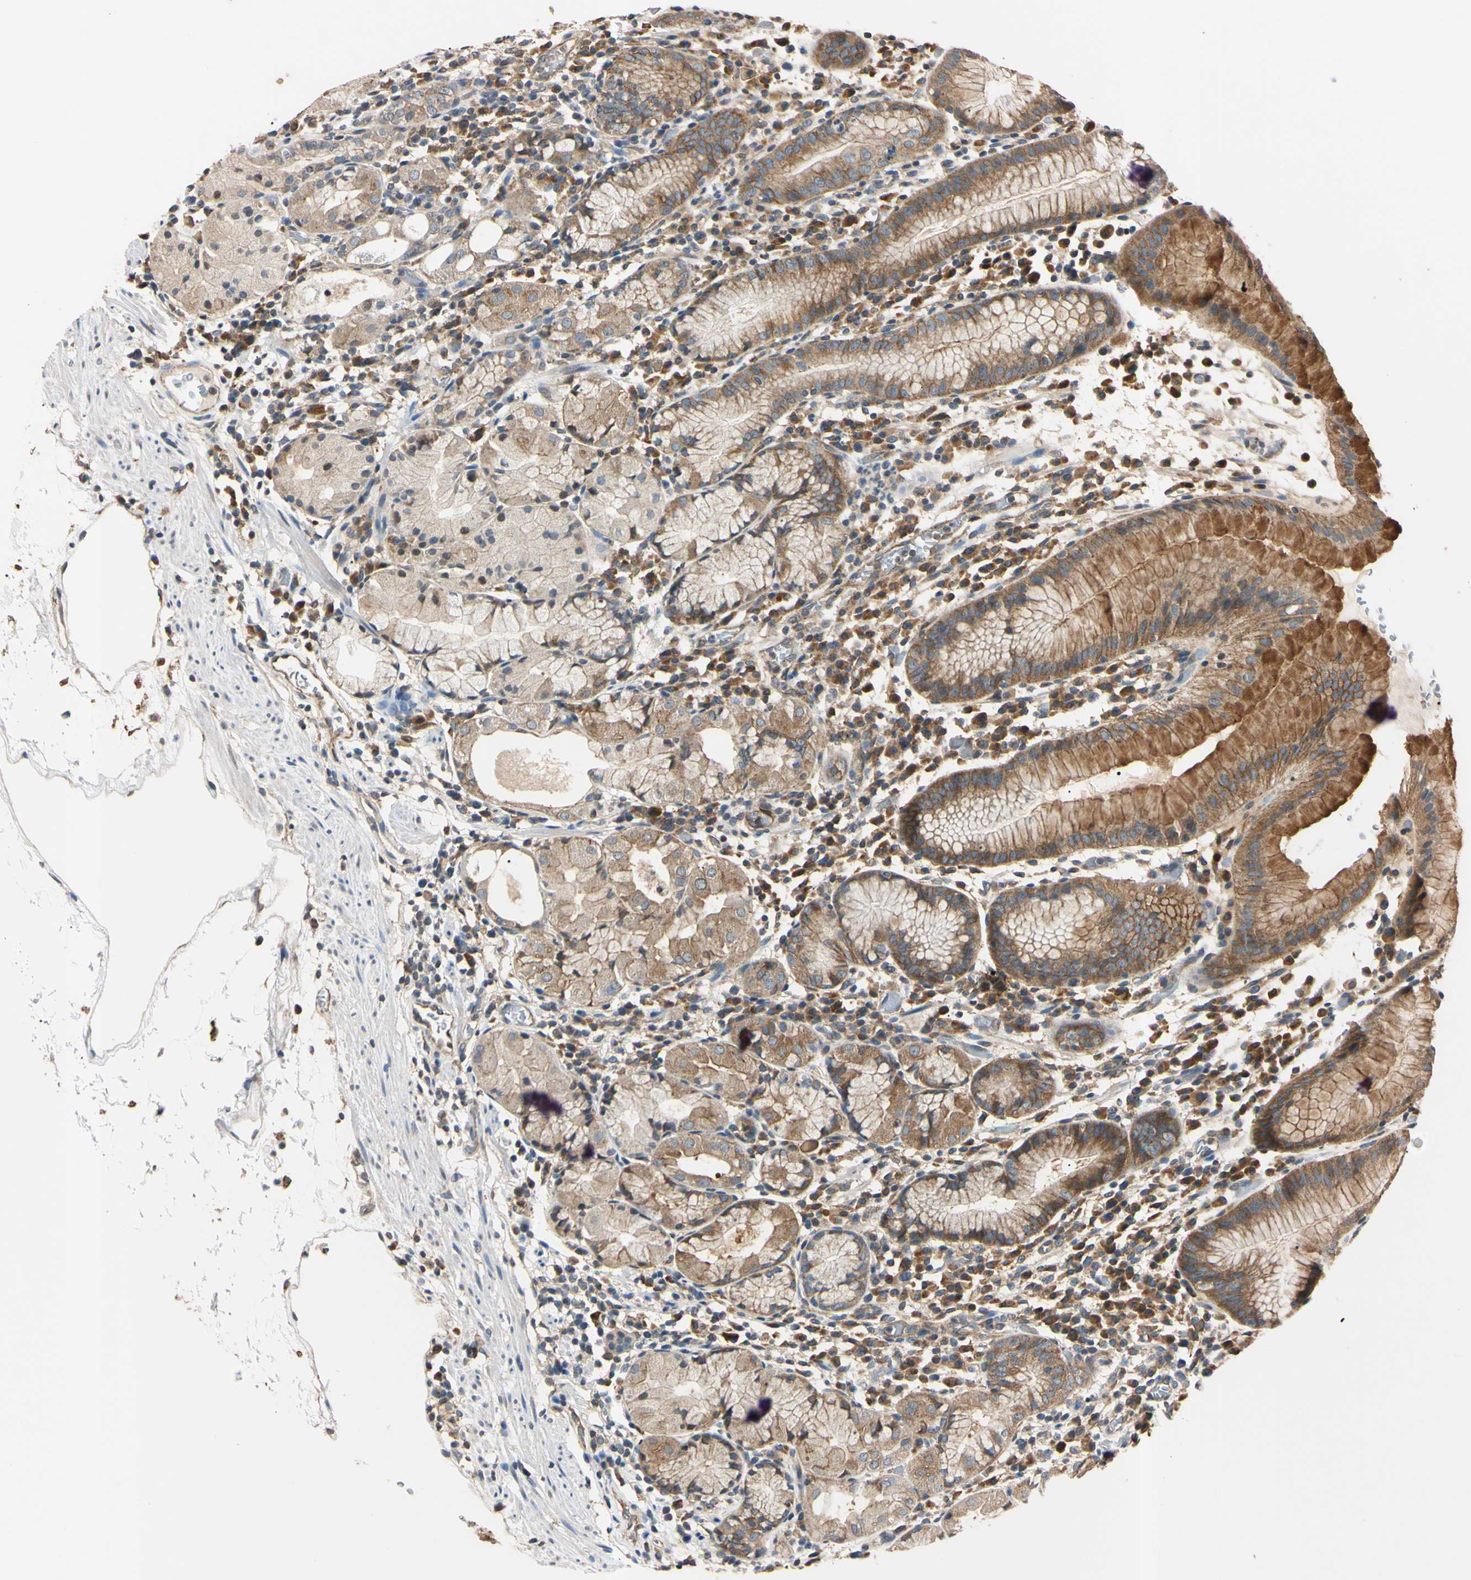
{"staining": {"intensity": "moderate", "quantity": "25%-75%", "location": "cytoplasmic/membranous"}, "tissue": "stomach", "cell_type": "Glandular cells", "image_type": "normal", "snomed": [{"axis": "morphology", "description": "Normal tissue, NOS"}, {"axis": "topography", "description": "Stomach"}, {"axis": "topography", "description": "Stomach, lower"}], "caption": "About 25%-75% of glandular cells in unremarkable human stomach display moderate cytoplasmic/membranous protein positivity as visualized by brown immunohistochemical staining.", "gene": "EPN1", "patient": {"sex": "female", "age": 75}}